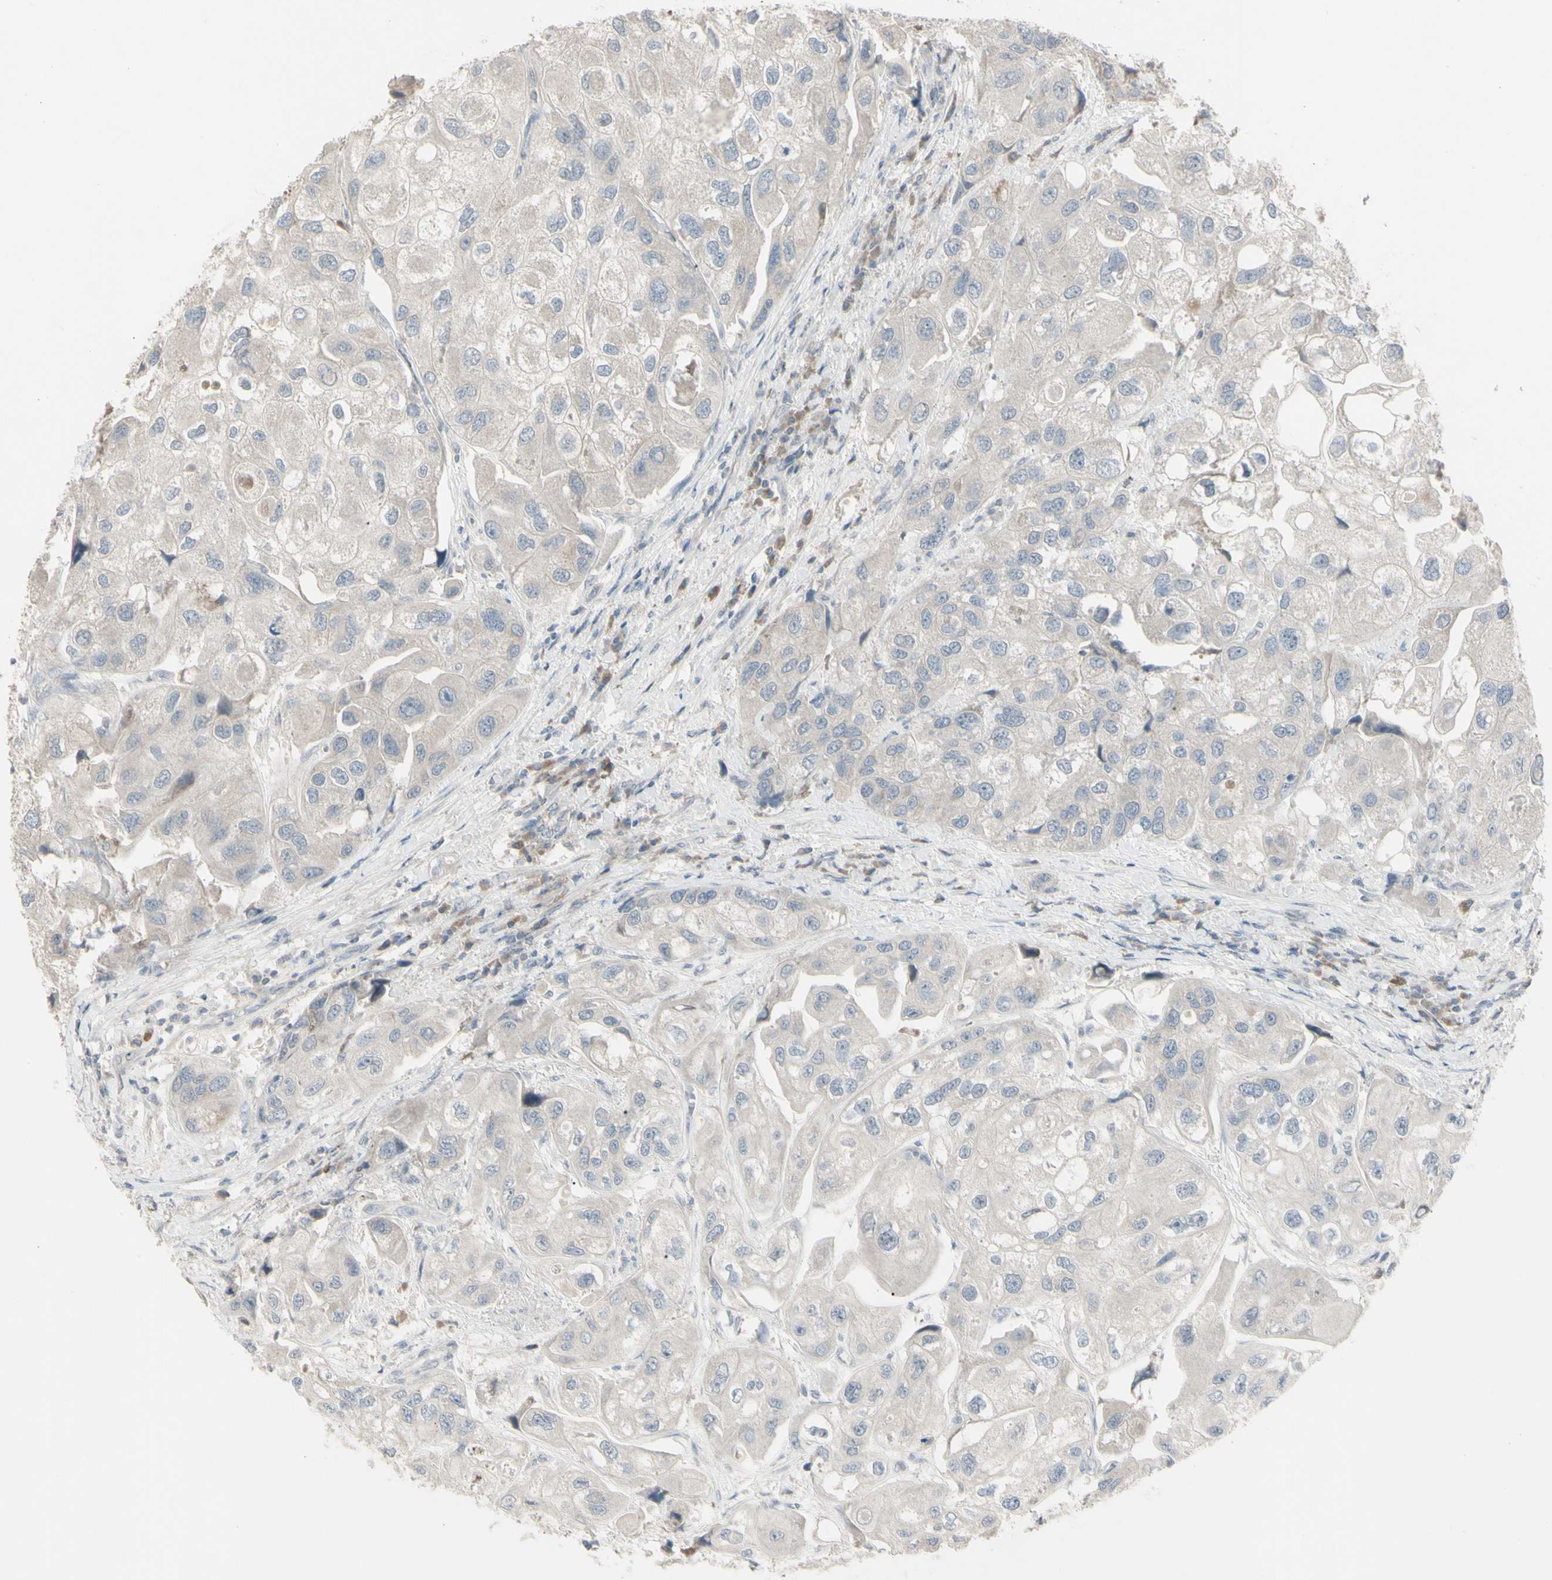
{"staining": {"intensity": "weak", "quantity": ">75%", "location": "cytoplasmic/membranous"}, "tissue": "urothelial cancer", "cell_type": "Tumor cells", "image_type": "cancer", "snomed": [{"axis": "morphology", "description": "Urothelial carcinoma, High grade"}, {"axis": "topography", "description": "Urinary bladder"}], "caption": "This is a photomicrograph of immunohistochemistry staining of high-grade urothelial carcinoma, which shows weak expression in the cytoplasmic/membranous of tumor cells.", "gene": "PIAS4", "patient": {"sex": "female", "age": 64}}